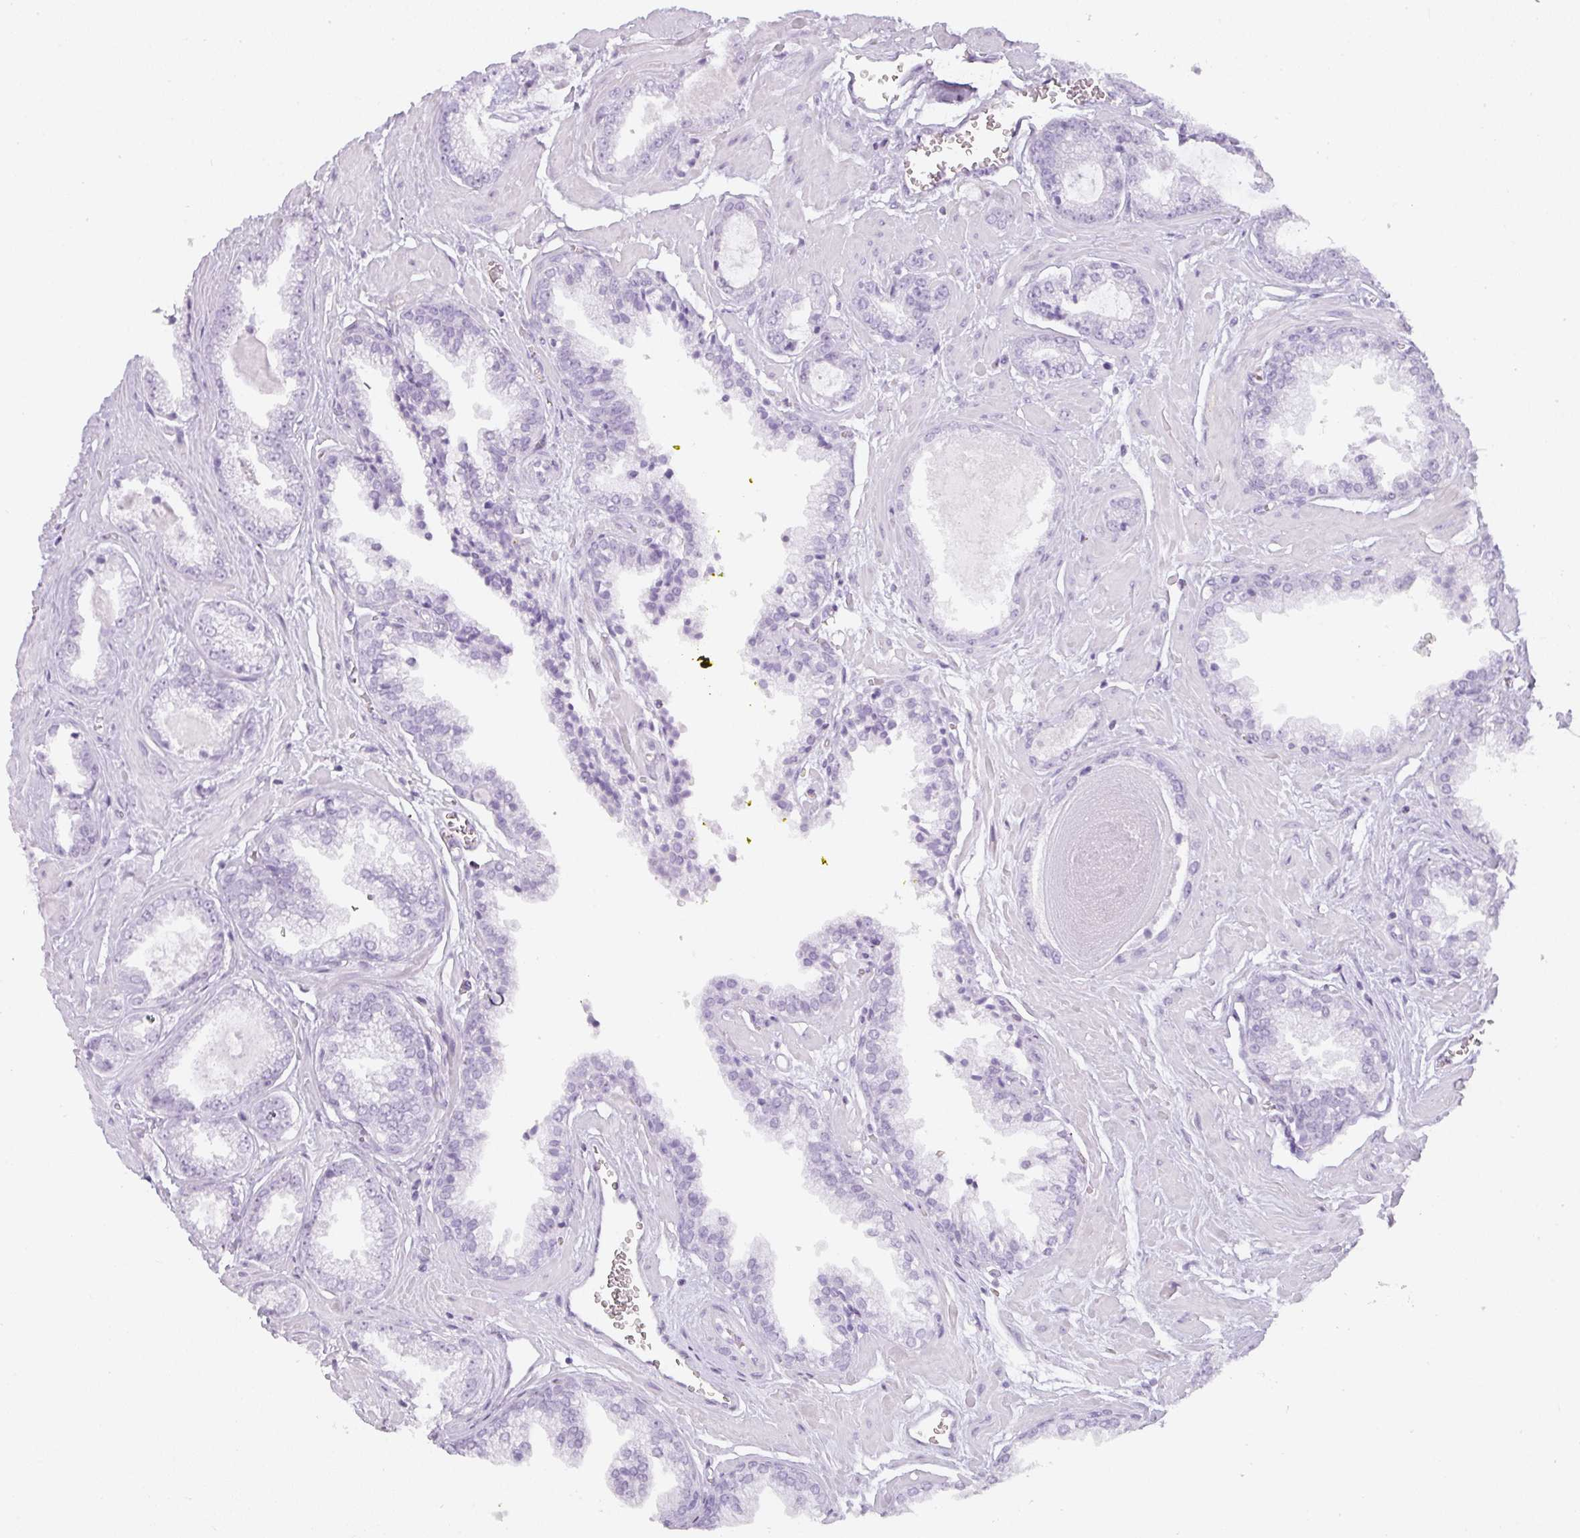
{"staining": {"intensity": "negative", "quantity": "none", "location": "none"}, "tissue": "prostate cancer", "cell_type": "Tumor cells", "image_type": "cancer", "snomed": [{"axis": "morphology", "description": "Adenocarcinoma, Low grade"}, {"axis": "topography", "description": "Prostate"}], "caption": "An immunohistochemistry (IHC) image of prostate cancer (low-grade adenocarcinoma) is shown. There is no staining in tumor cells of prostate cancer (low-grade adenocarcinoma). The staining is performed using DAB brown chromogen with nuclei counter-stained in using hematoxylin.", "gene": "TMEM42", "patient": {"sex": "male", "age": 60}}